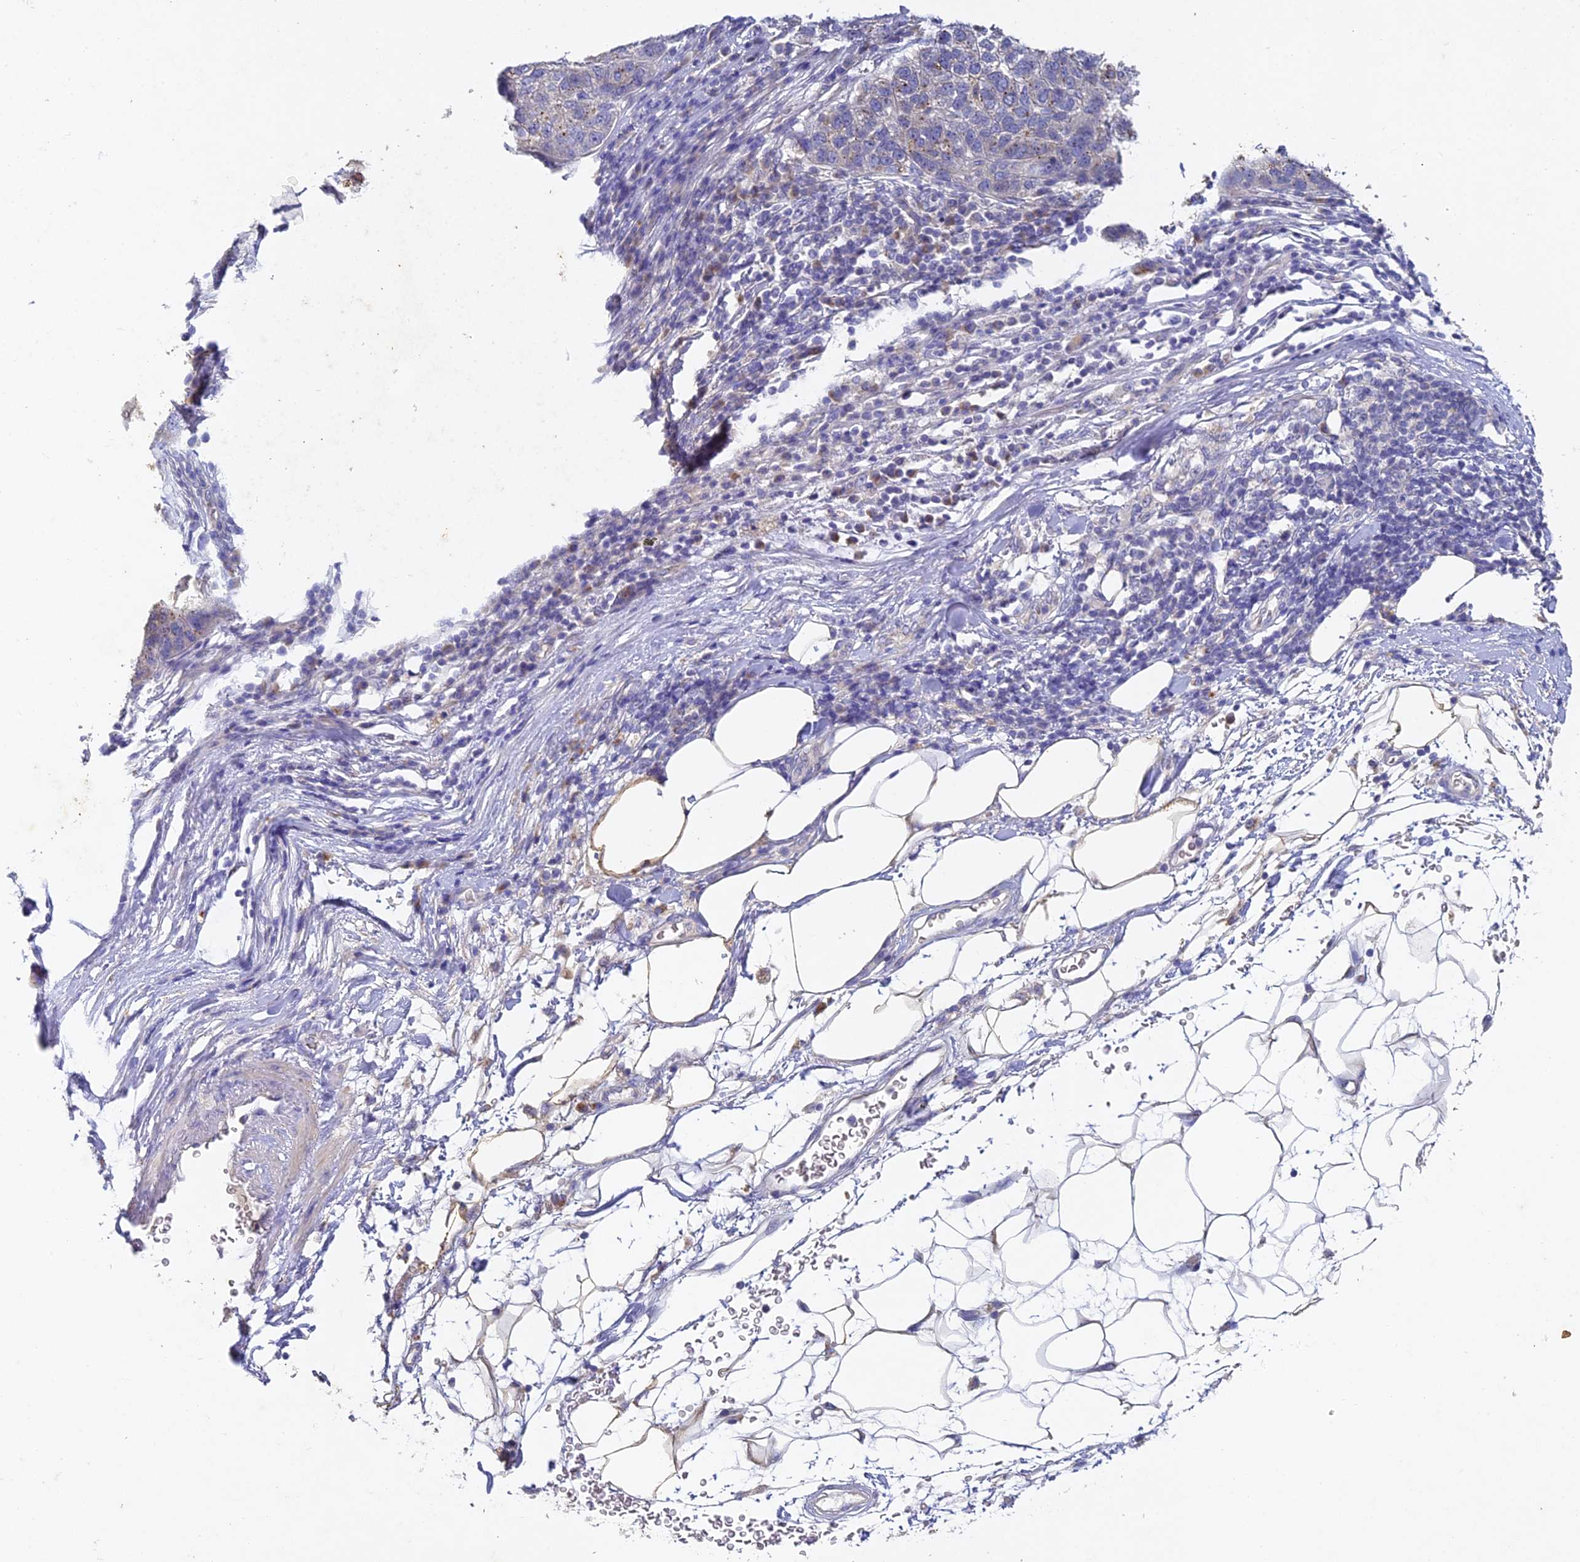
{"staining": {"intensity": "negative", "quantity": "none", "location": "none"}, "tissue": "pancreatic cancer", "cell_type": "Tumor cells", "image_type": "cancer", "snomed": [{"axis": "morphology", "description": "Adenocarcinoma, NOS"}, {"axis": "topography", "description": "Pancreas"}], "caption": "A high-resolution photomicrograph shows immunohistochemistry (IHC) staining of pancreatic cancer (adenocarcinoma), which reveals no significant staining in tumor cells.", "gene": "DONSON", "patient": {"sex": "female", "age": 61}}